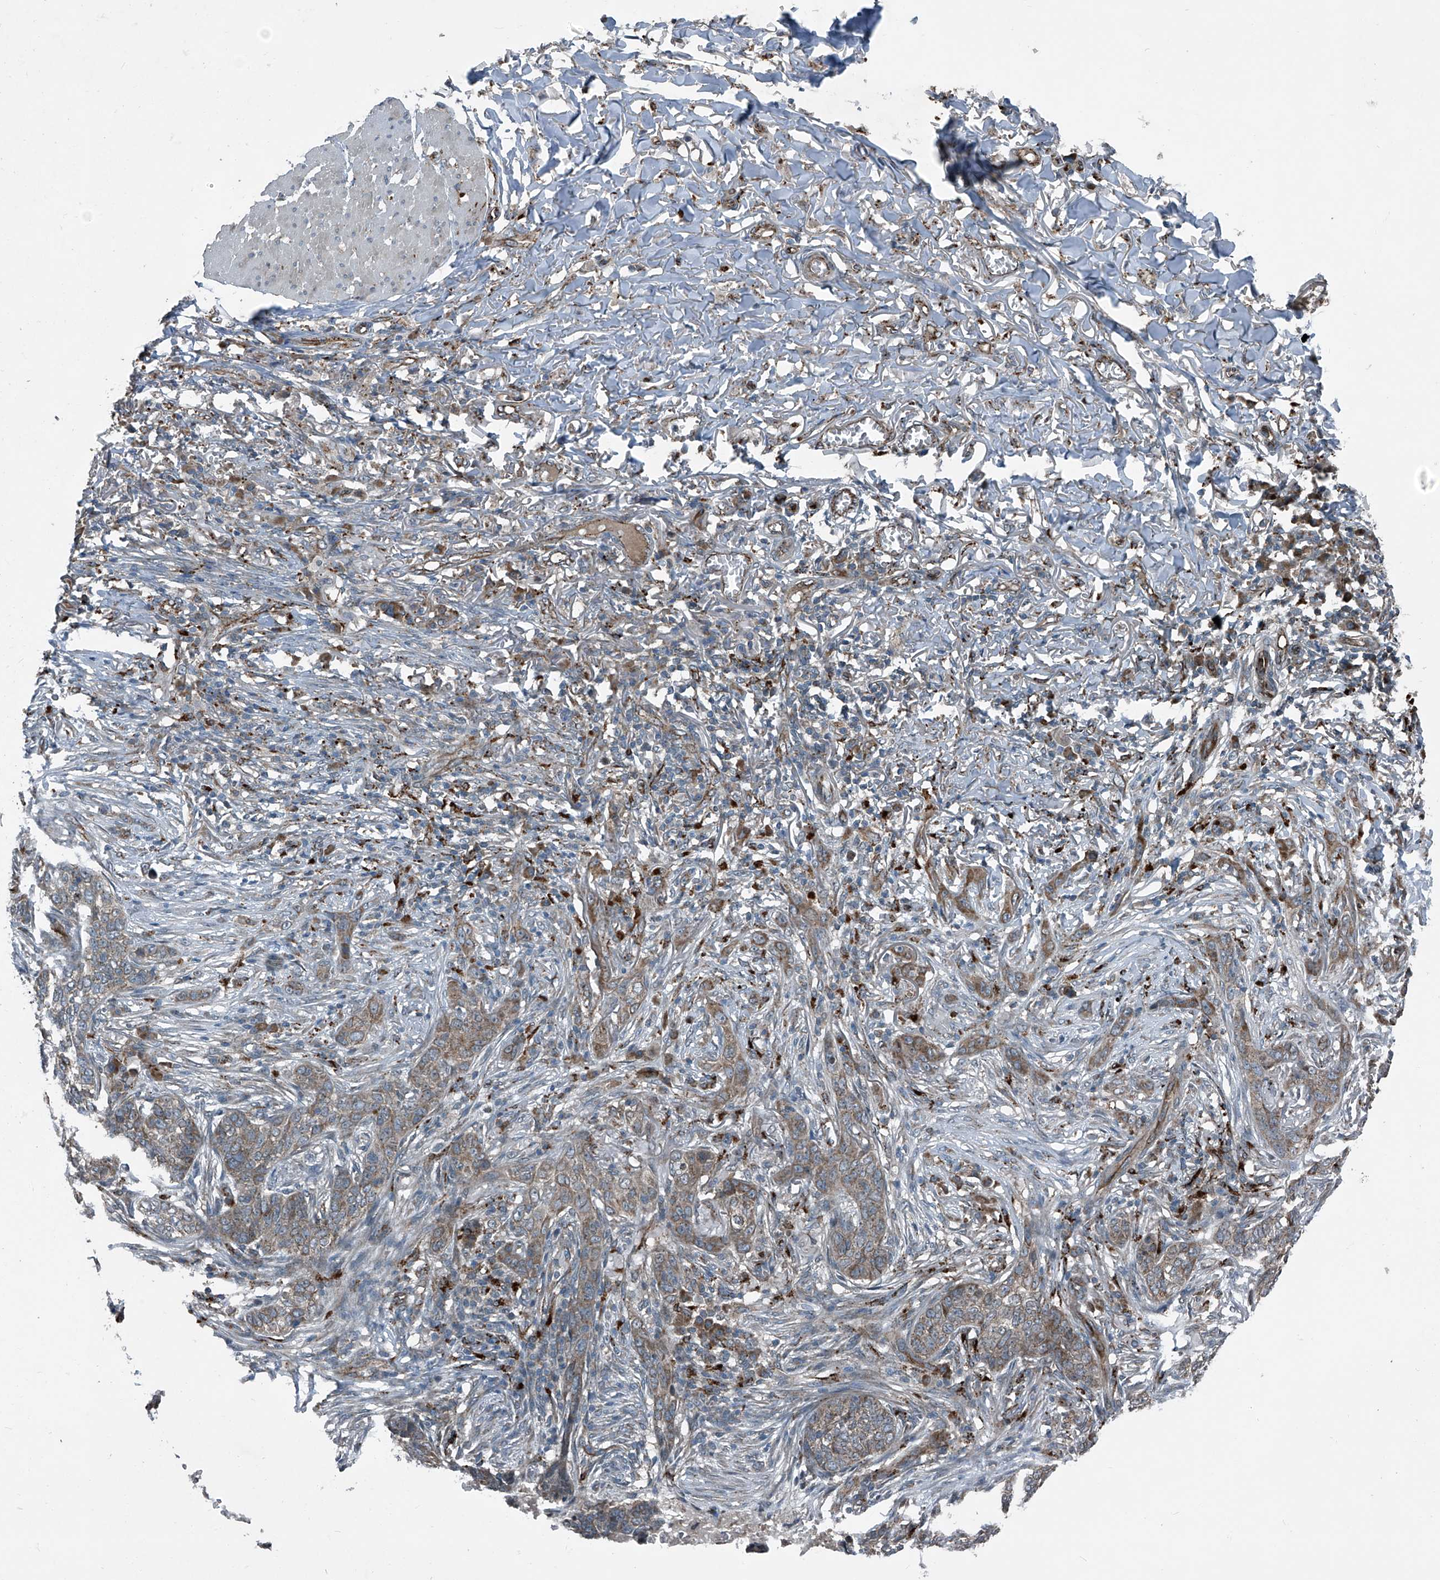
{"staining": {"intensity": "weak", "quantity": "25%-75%", "location": "cytoplasmic/membranous"}, "tissue": "skin cancer", "cell_type": "Tumor cells", "image_type": "cancer", "snomed": [{"axis": "morphology", "description": "Basal cell carcinoma"}, {"axis": "topography", "description": "Skin"}], "caption": "Skin cancer (basal cell carcinoma) stained with a brown dye demonstrates weak cytoplasmic/membranous positive expression in approximately 25%-75% of tumor cells.", "gene": "SENP2", "patient": {"sex": "male", "age": 85}}